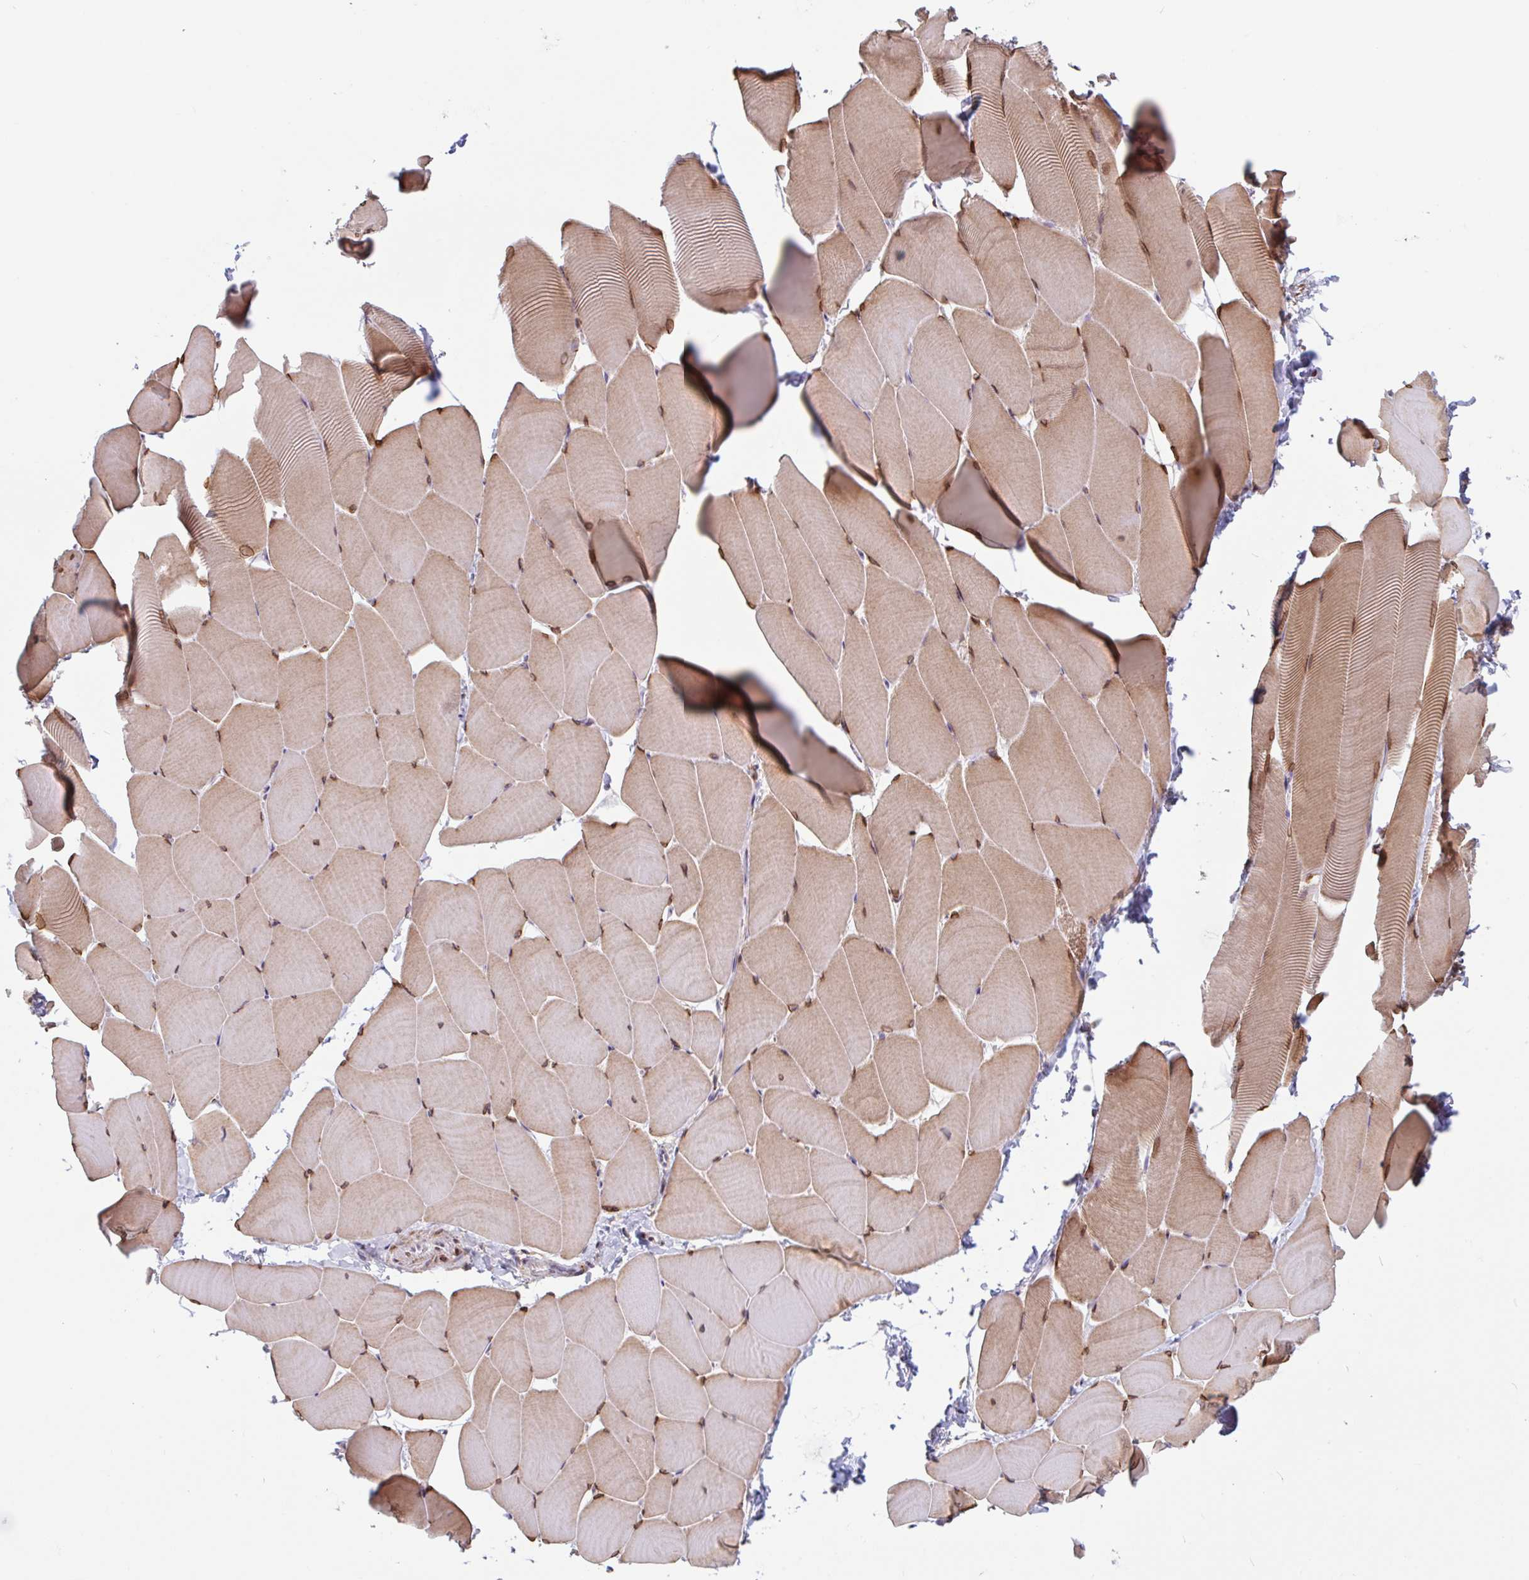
{"staining": {"intensity": "moderate", "quantity": ">75%", "location": "cytoplasmic/membranous,nuclear"}, "tissue": "skeletal muscle", "cell_type": "Myocytes", "image_type": "normal", "snomed": [{"axis": "morphology", "description": "Normal tissue, NOS"}, {"axis": "topography", "description": "Skeletal muscle"}], "caption": "Immunohistochemical staining of unremarkable human skeletal muscle demonstrates >75% levels of moderate cytoplasmic/membranous,nuclear protein expression in approximately >75% of myocytes.", "gene": "TMEM119", "patient": {"sex": "male", "age": 25}}